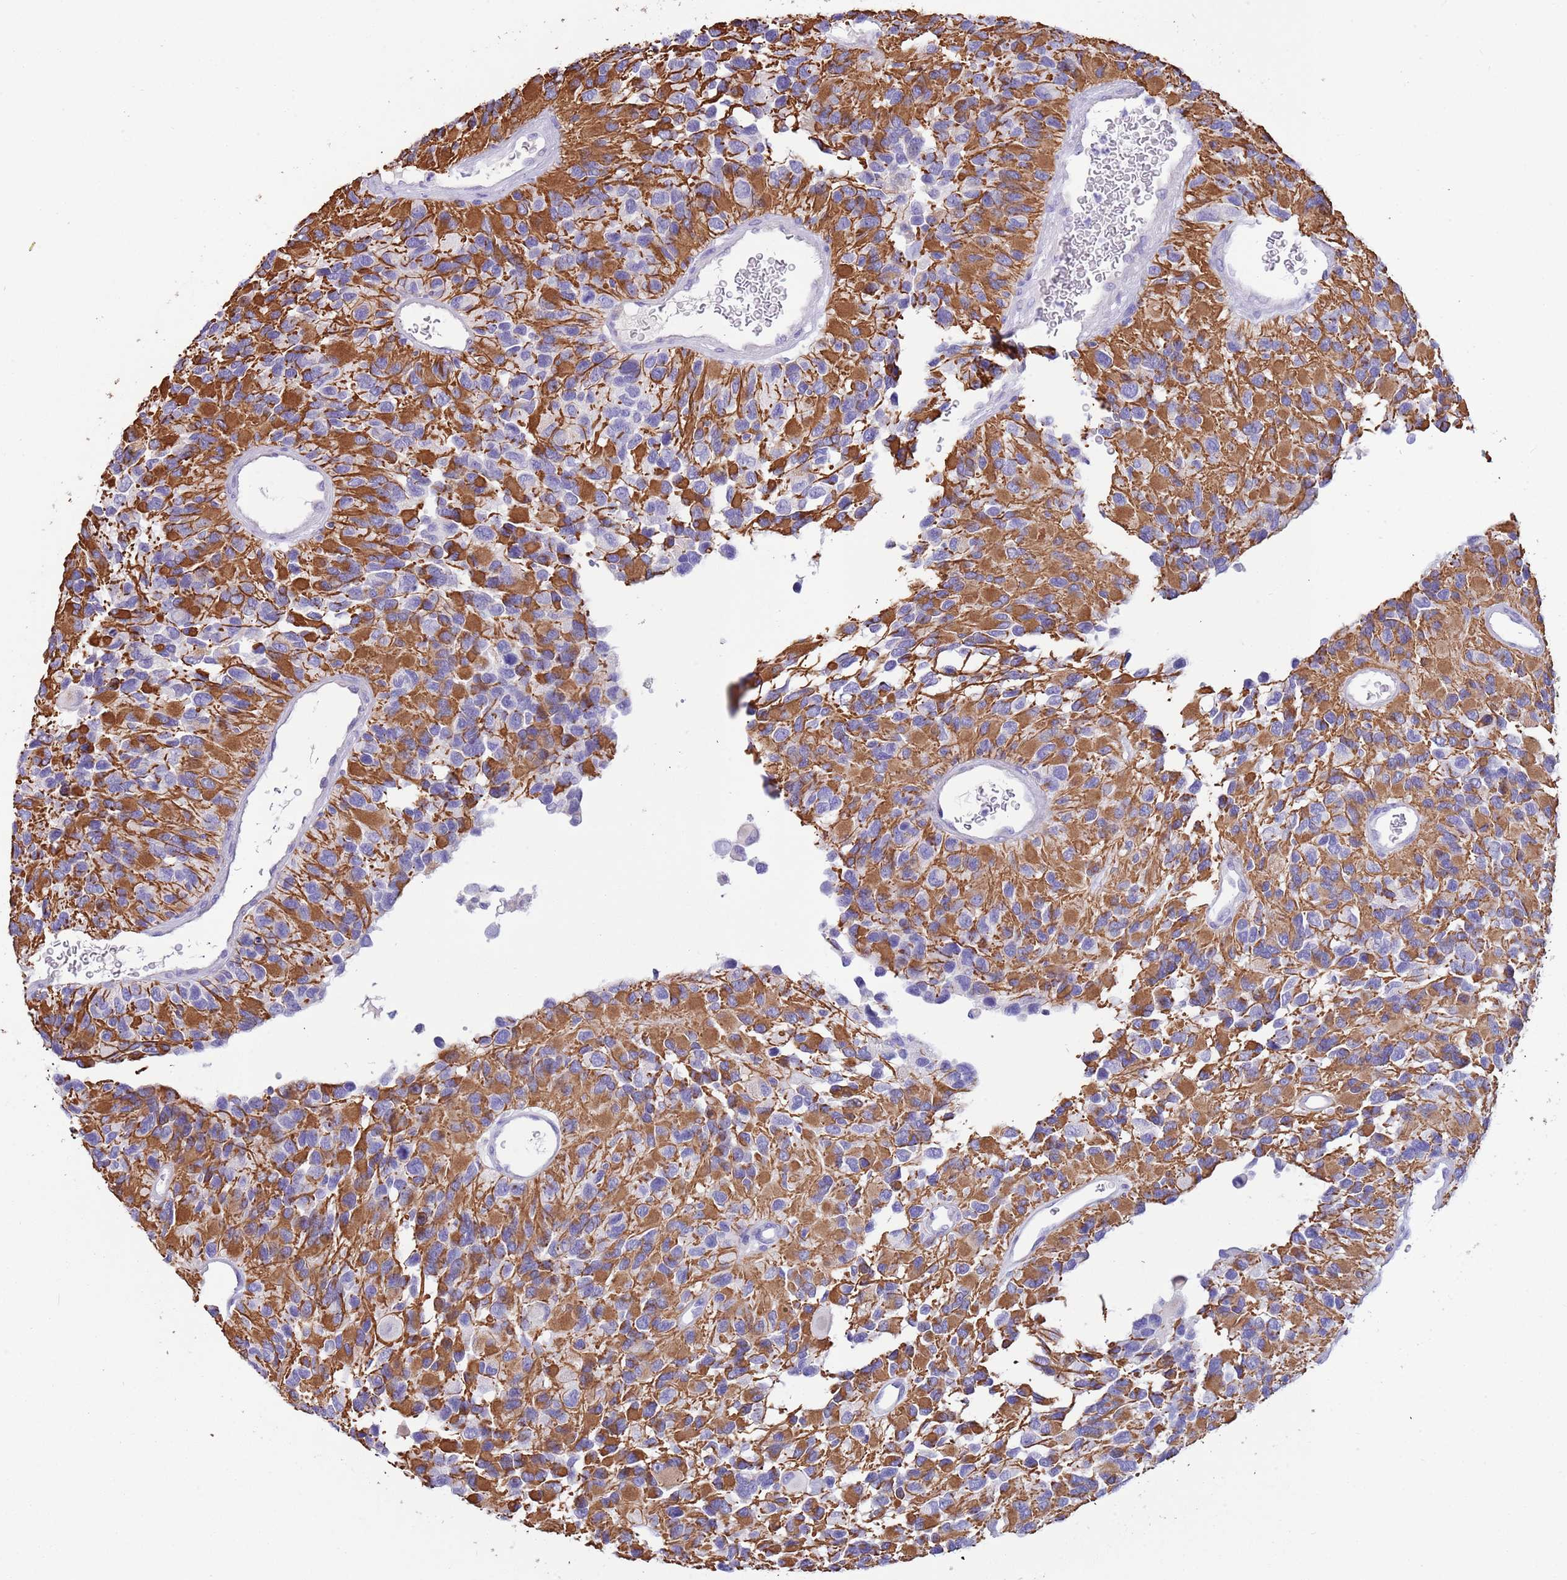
{"staining": {"intensity": "negative", "quantity": "none", "location": "none"}, "tissue": "glioma", "cell_type": "Tumor cells", "image_type": "cancer", "snomed": [{"axis": "morphology", "description": "Glioma, malignant, High grade"}, {"axis": "topography", "description": "Brain"}], "caption": "Tumor cells are negative for brown protein staining in malignant glioma (high-grade).", "gene": "CABYR", "patient": {"sex": "male", "age": 77}}